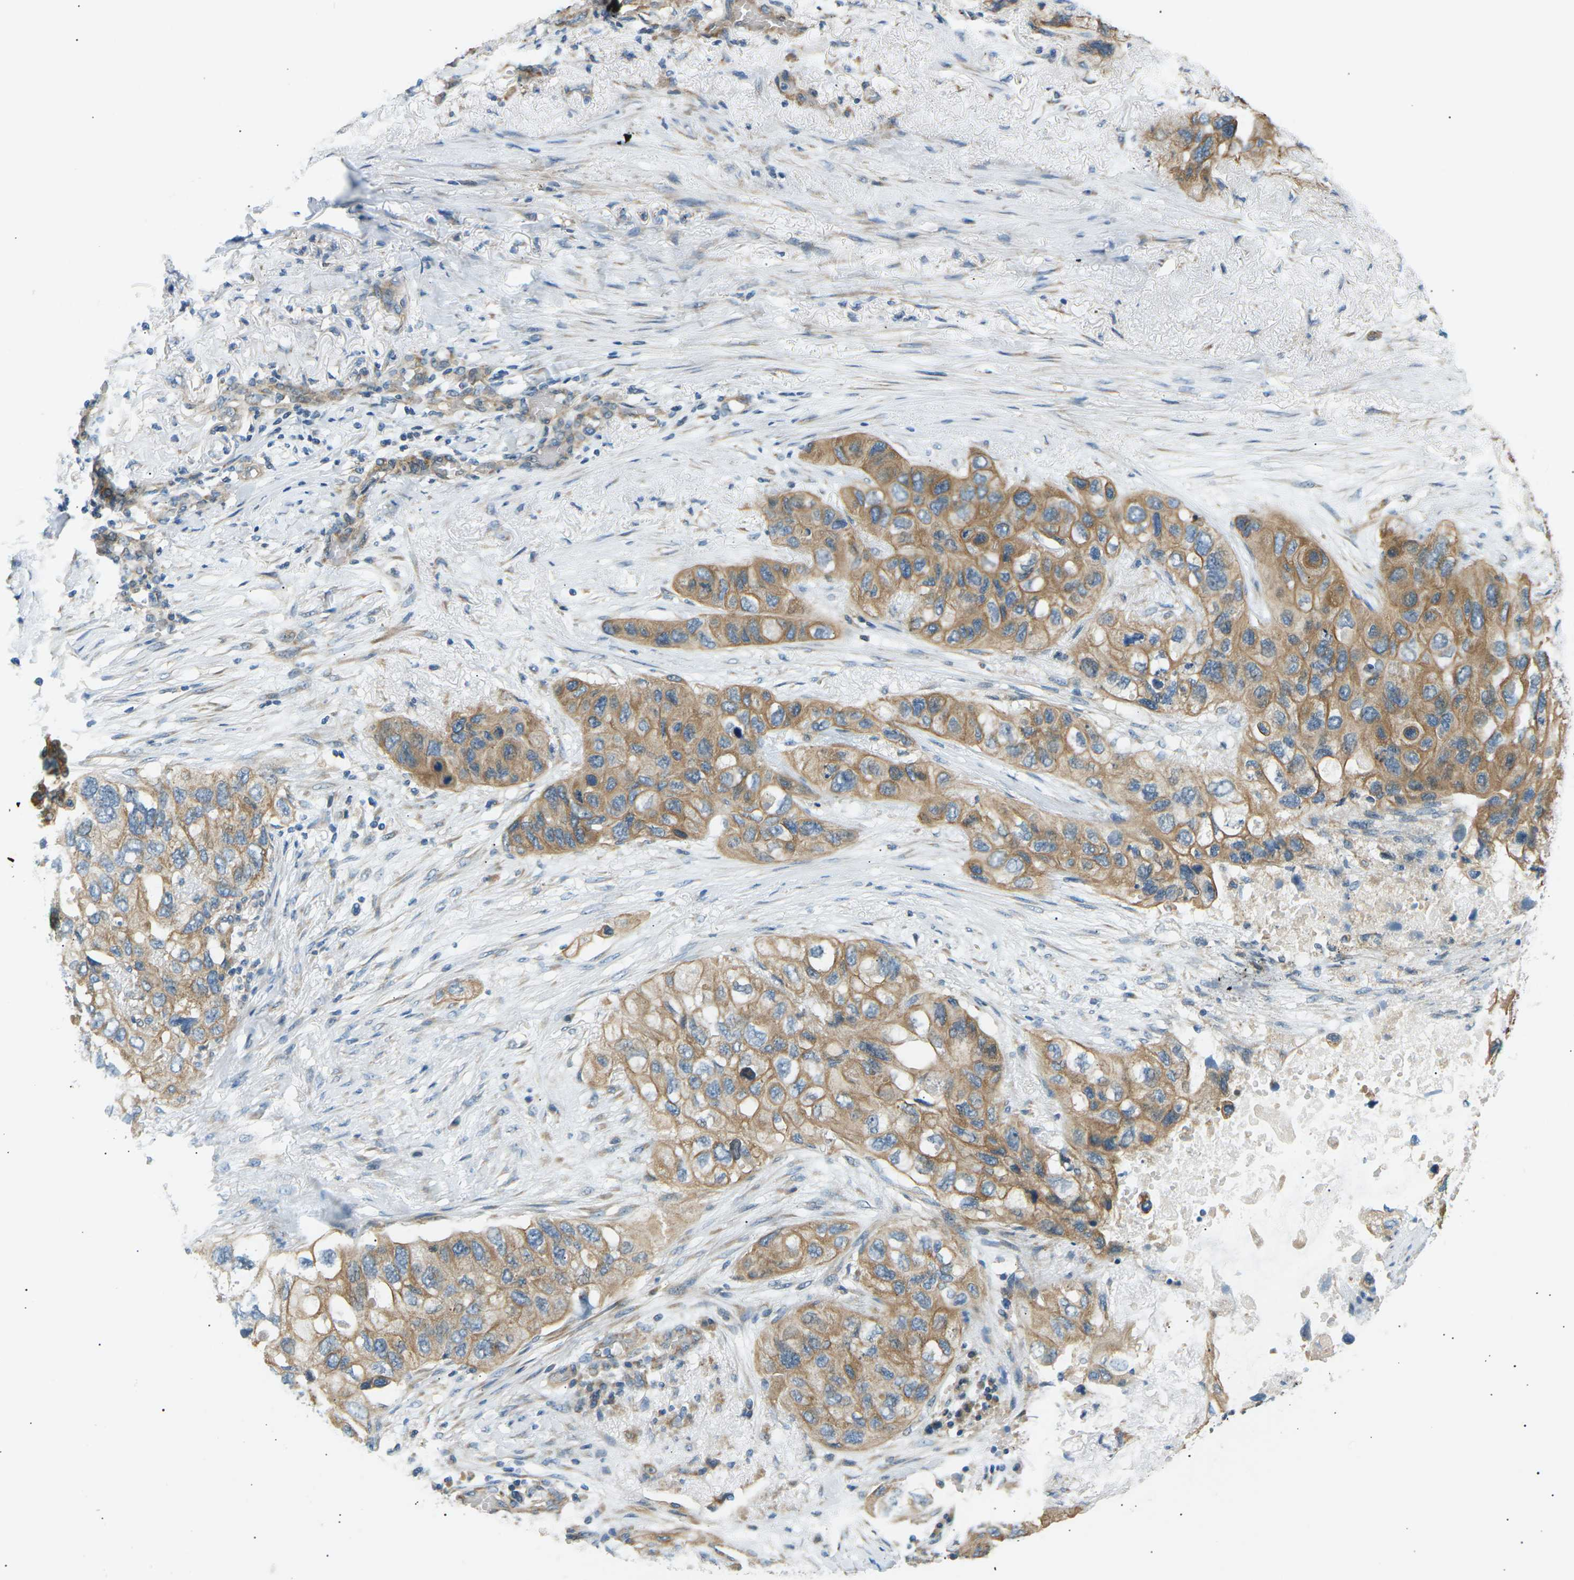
{"staining": {"intensity": "moderate", "quantity": ">75%", "location": "cytoplasmic/membranous"}, "tissue": "lung cancer", "cell_type": "Tumor cells", "image_type": "cancer", "snomed": [{"axis": "morphology", "description": "Squamous cell carcinoma, NOS"}, {"axis": "topography", "description": "Lung"}], "caption": "Tumor cells reveal moderate cytoplasmic/membranous positivity in about >75% of cells in lung squamous cell carcinoma.", "gene": "TBC1D8", "patient": {"sex": "female", "age": 73}}